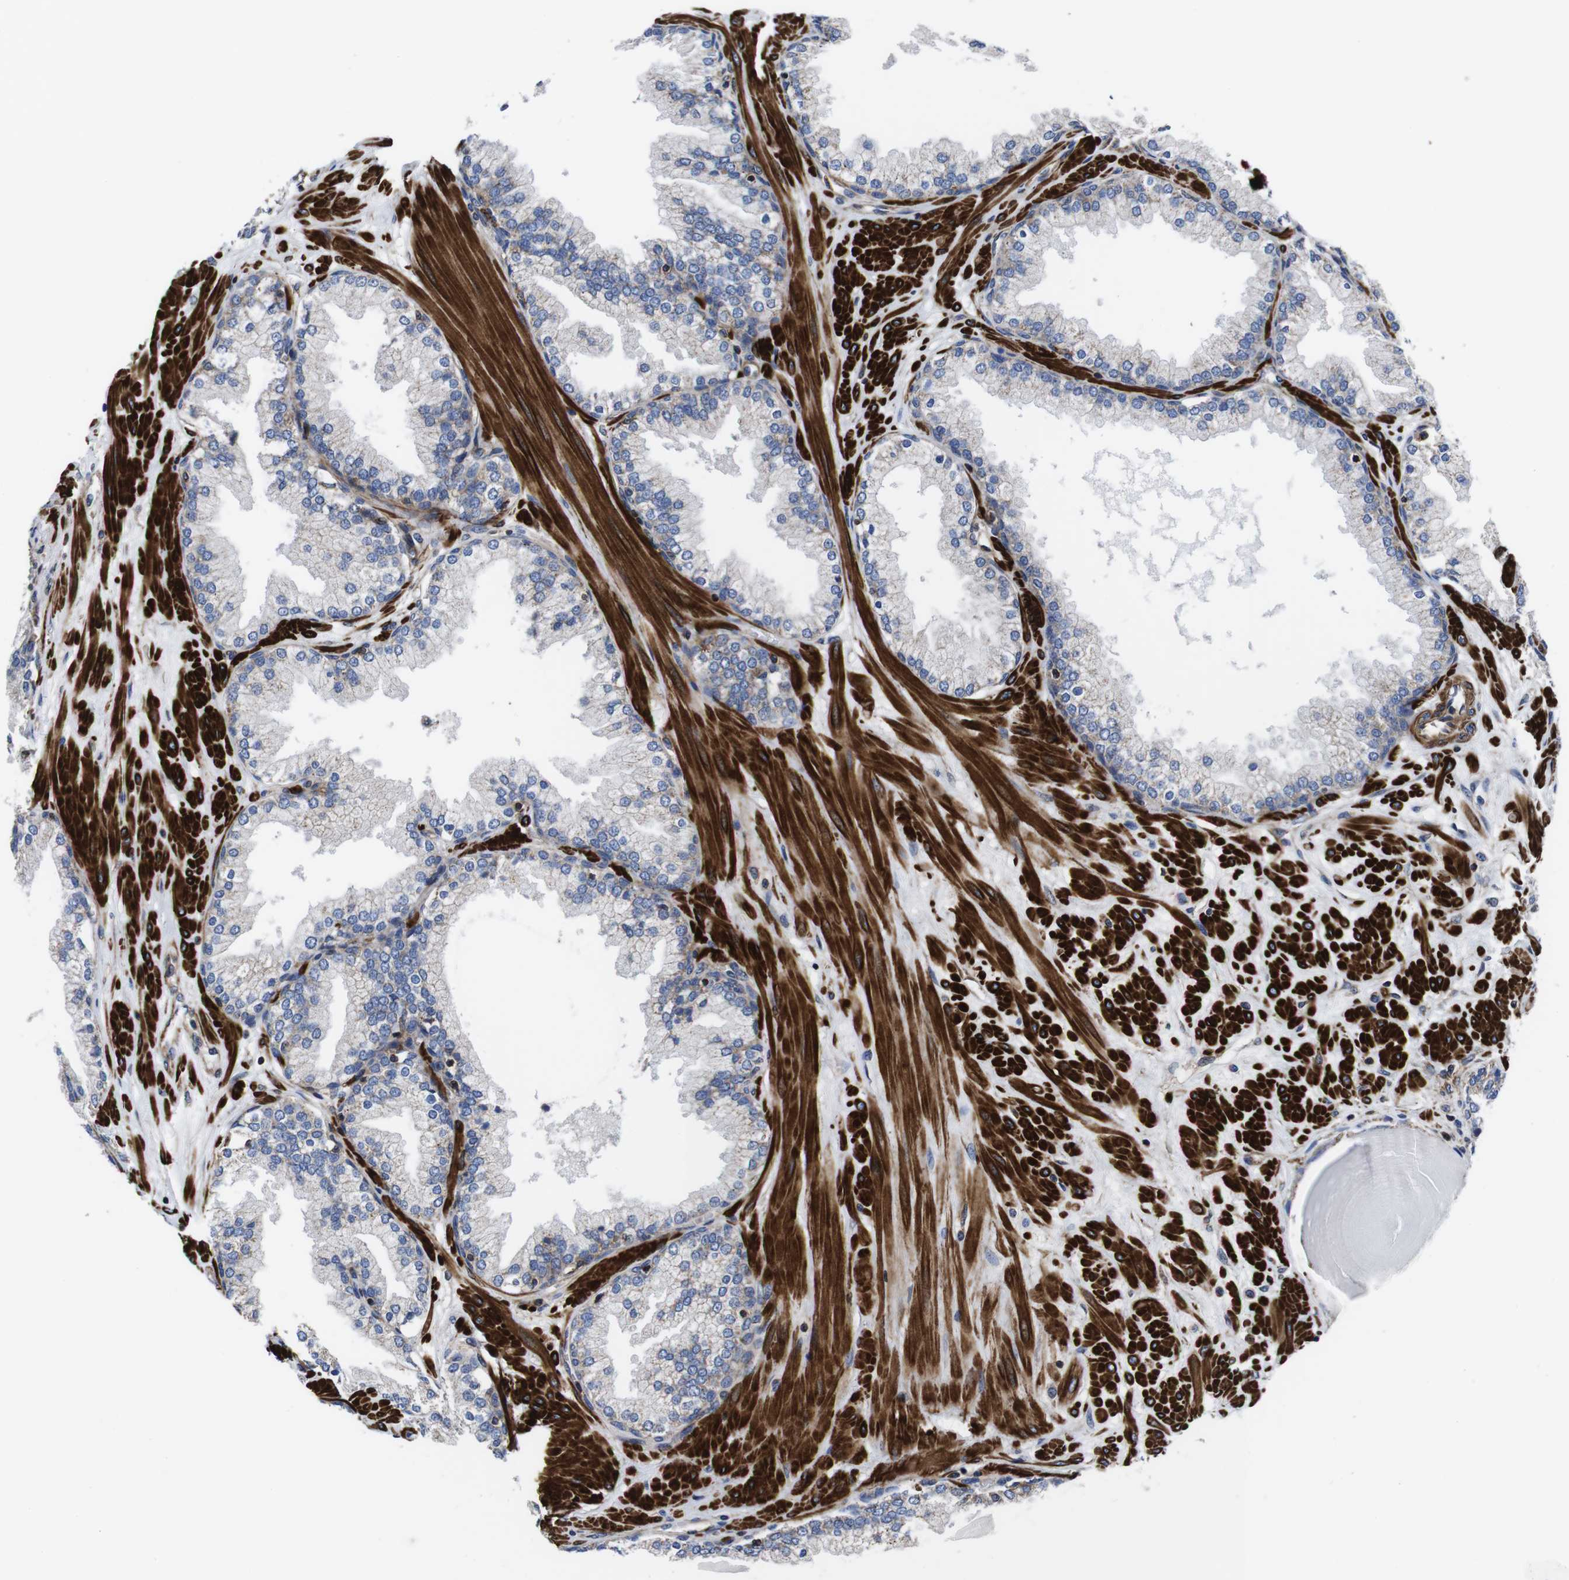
{"staining": {"intensity": "weak", "quantity": "25%-75%", "location": "cytoplasmic/membranous"}, "tissue": "prostate", "cell_type": "Glandular cells", "image_type": "normal", "snomed": [{"axis": "morphology", "description": "Normal tissue, NOS"}, {"axis": "topography", "description": "Prostate"}], "caption": "Brown immunohistochemical staining in unremarkable human prostate demonstrates weak cytoplasmic/membranous staining in about 25%-75% of glandular cells.", "gene": "GPR4", "patient": {"sex": "male", "age": 51}}